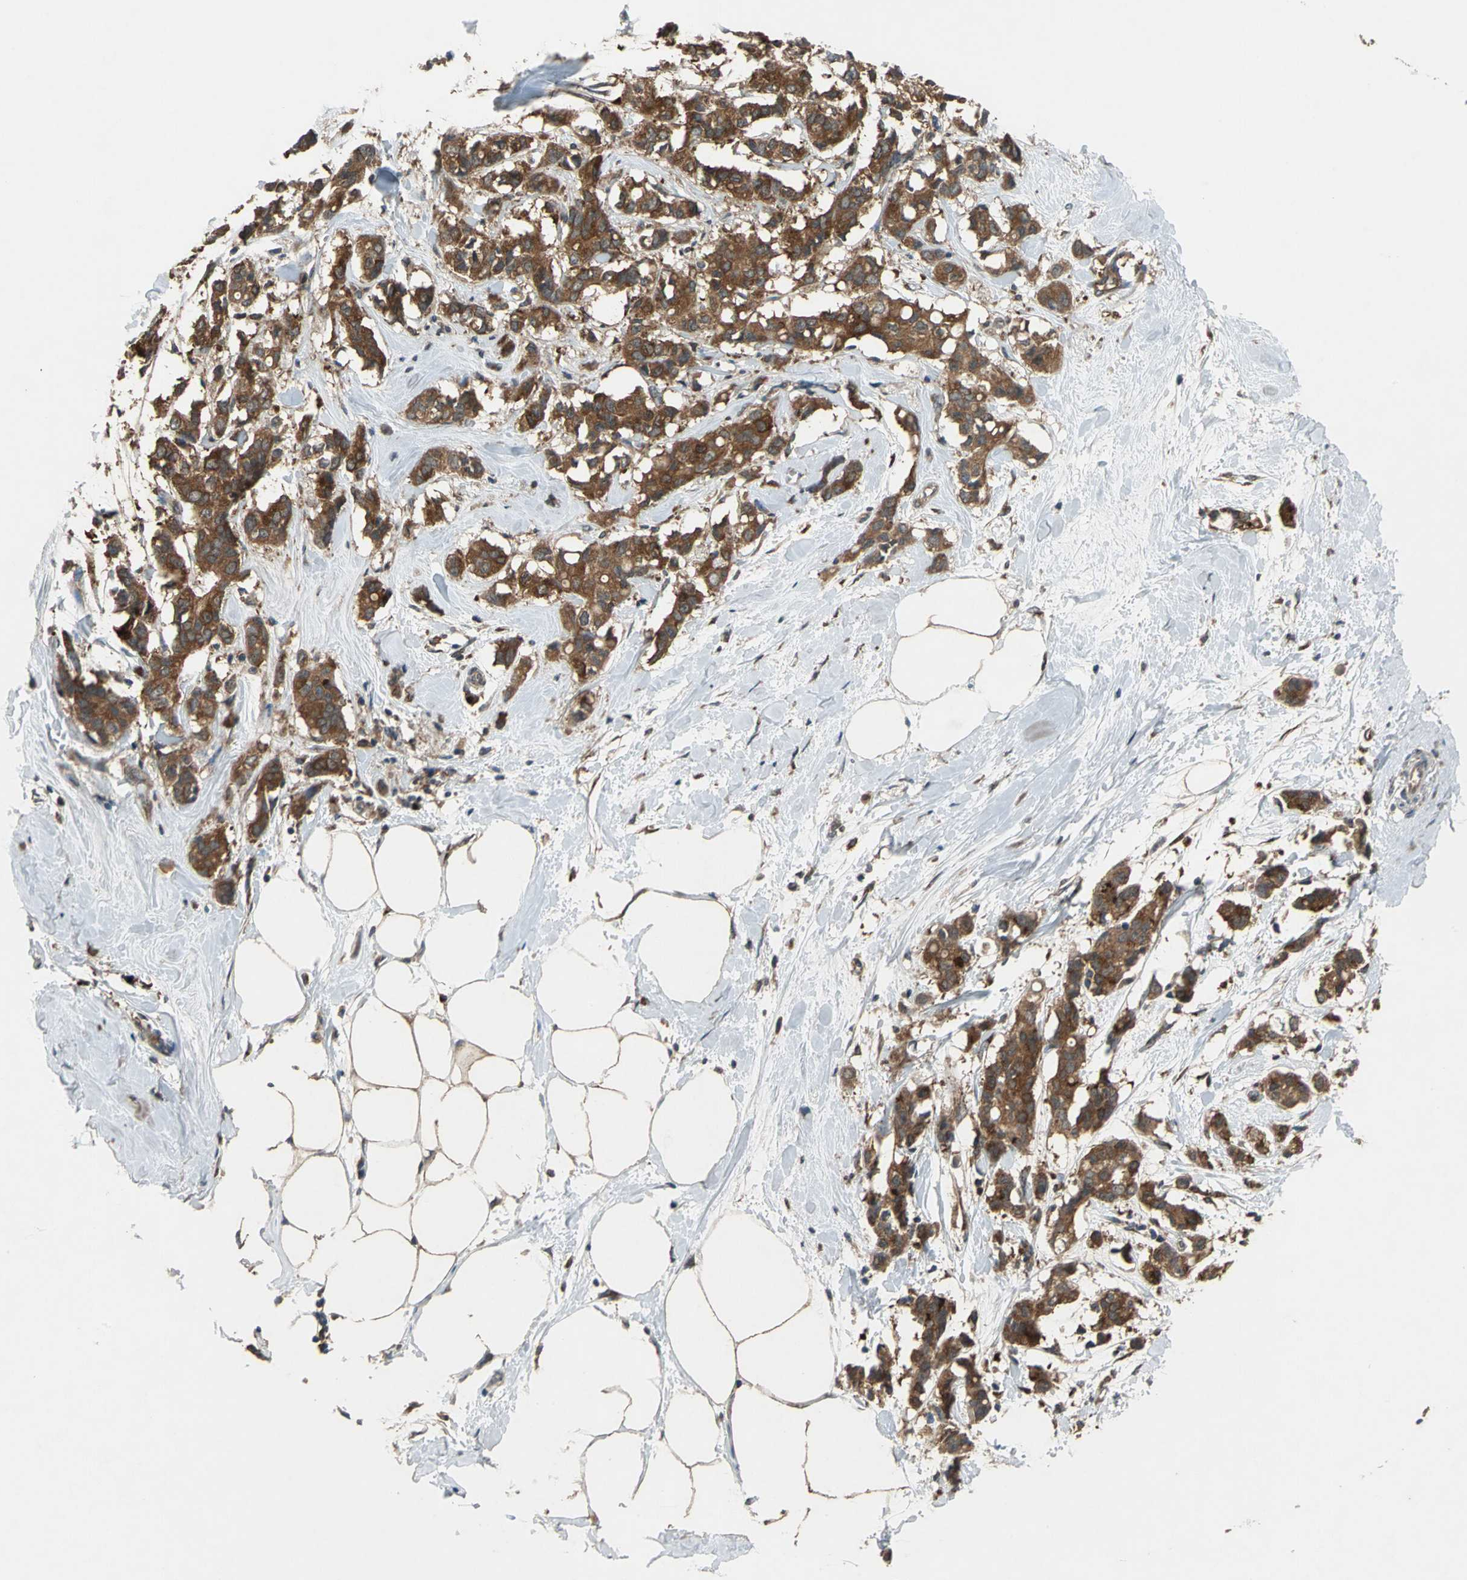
{"staining": {"intensity": "strong", "quantity": ">75%", "location": "cytoplasmic/membranous"}, "tissue": "breast cancer", "cell_type": "Tumor cells", "image_type": "cancer", "snomed": [{"axis": "morphology", "description": "Duct carcinoma"}, {"axis": "topography", "description": "Breast"}], "caption": "Human breast cancer stained for a protein (brown) exhibits strong cytoplasmic/membranous positive positivity in approximately >75% of tumor cells.", "gene": "NFKBIE", "patient": {"sex": "female", "age": 84}}